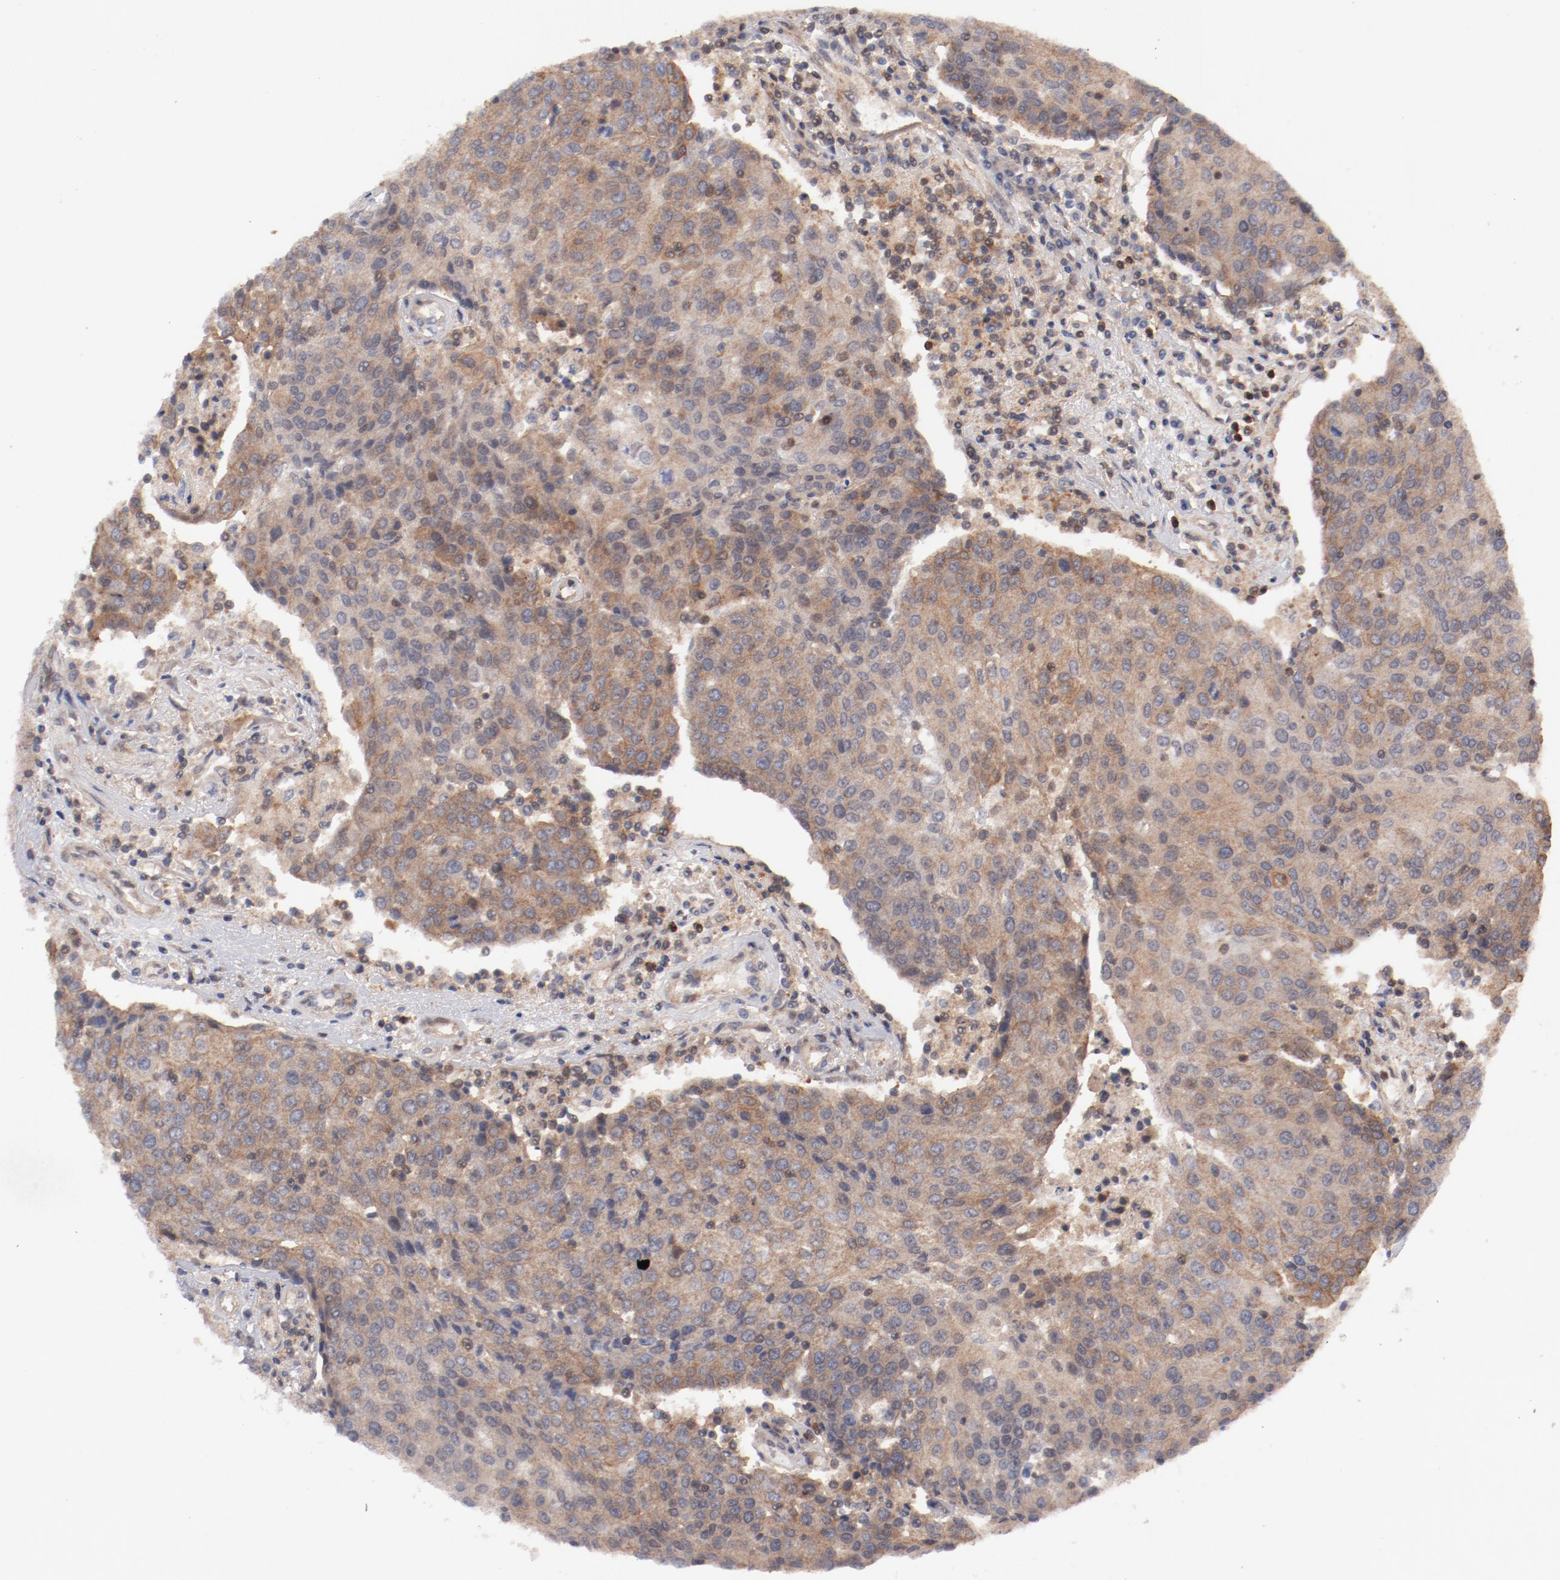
{"staining": {"intensity": "moderate", "quantity": ">75%", "location": "cytoplasmic/membranous"}, "tissue": "urothelial cancer", "cell_type": "Tumor cells", "image_type": "cancer", "snomed": [{"axis": "morphology", "description": "Urothelial carcinoma, High grade"}, {"axis": "topography", "description": "Urinary bladder"}], "caption": "This is a photomicrograph of IHC staining of urothelial cancer, which shows moderate staining in the cytoplasmic/membranous of tumor cells.", "gene": "GUF1", "patient": {"sex": "female", "age": 85}}